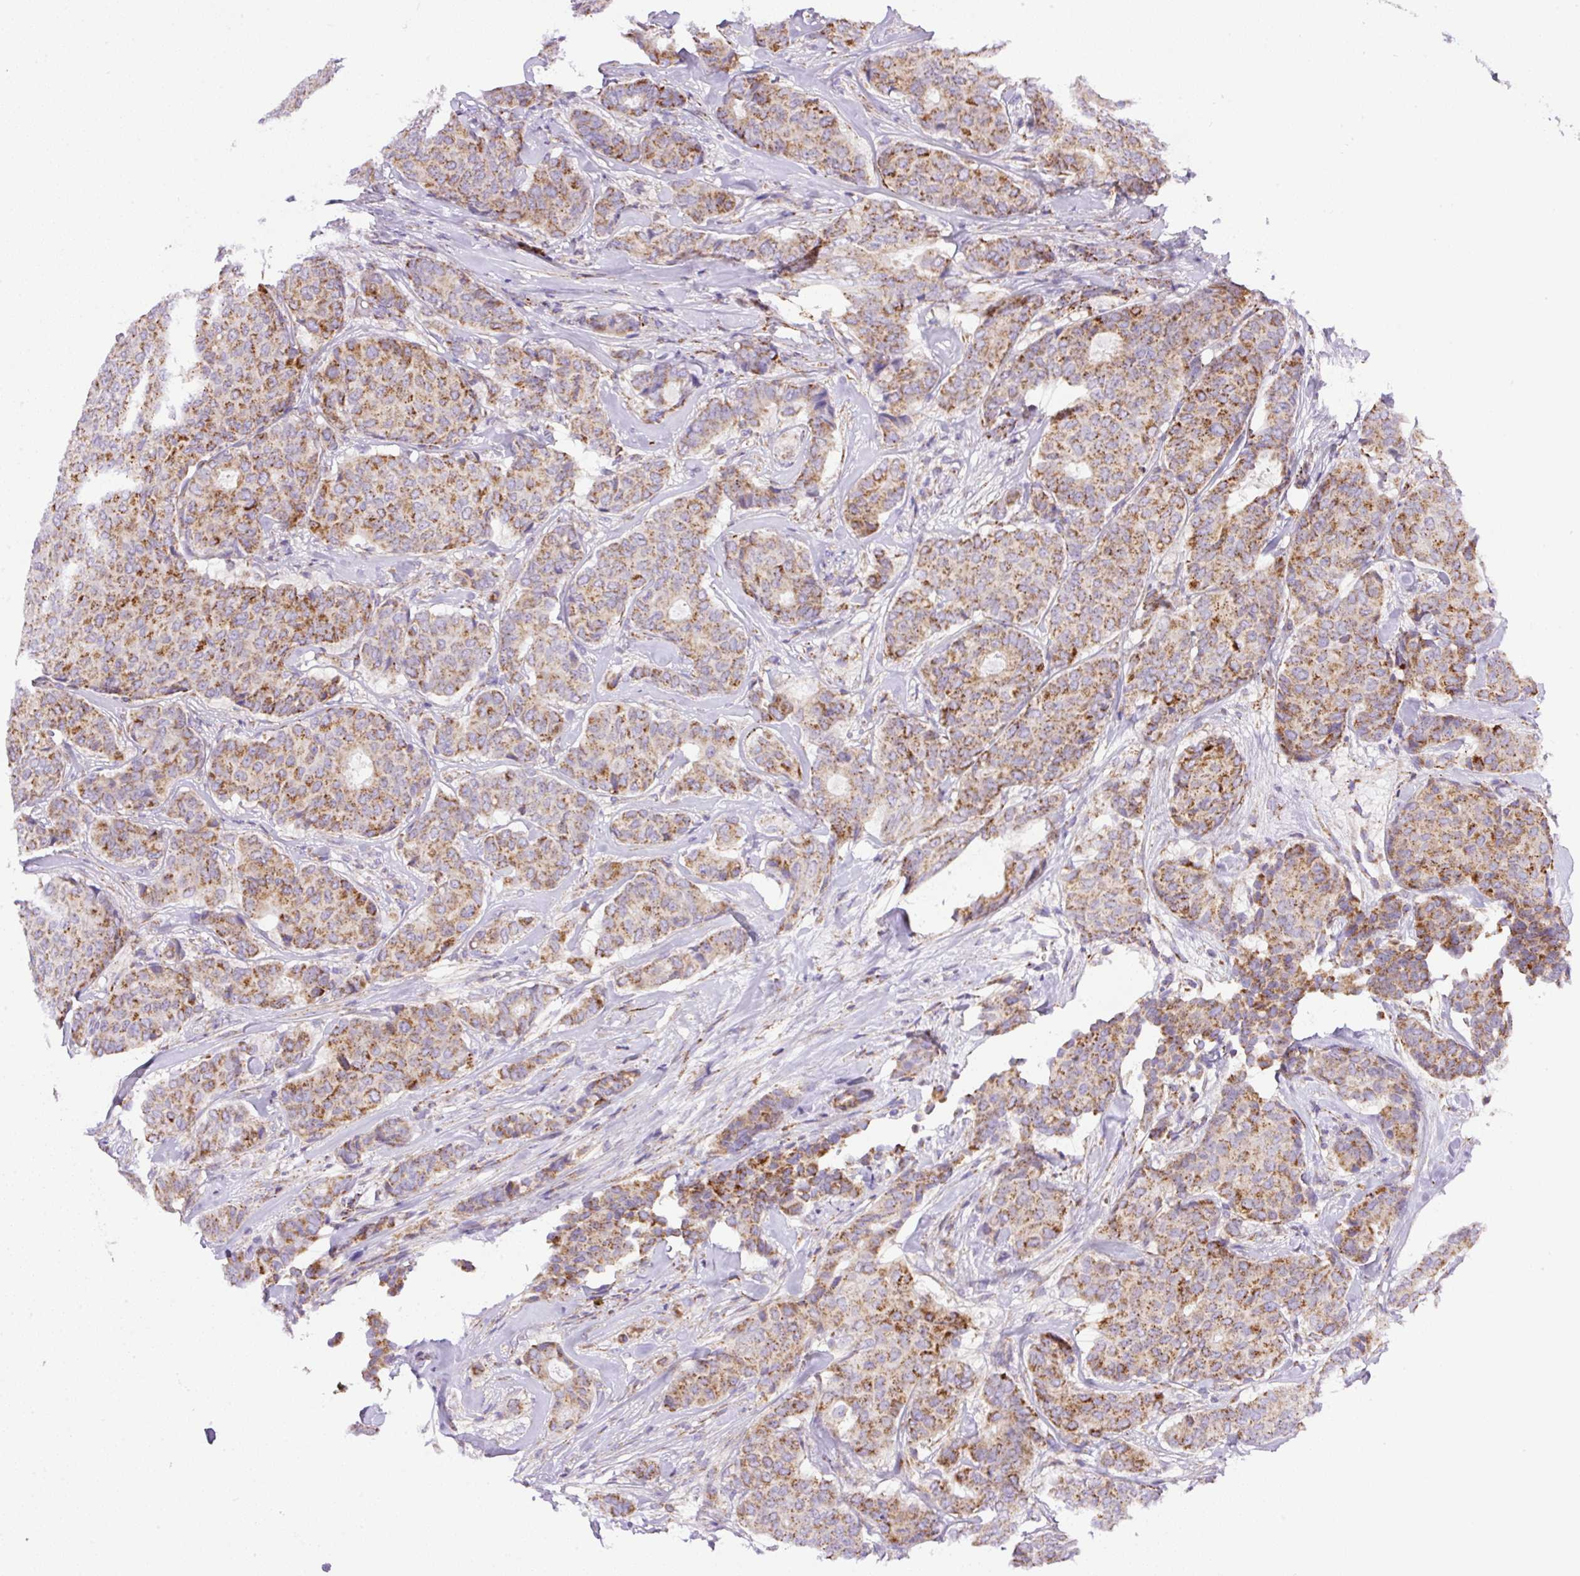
{"staining": {"intensity": "moderate", "quantity": ">75%", "location": "cytoplasmic/membranous"}, "tissue": "breast cancer", "cell_type": "Tumor cells", "image_type": "cancer", "snomed": [{"axis": "morphology", "description": "Duct carcinoma"}, {"axis": "topography", "description": "Breast"}], "caption": "IHC (DAB (3,3'-diaminobenzidine)) staining of breast cancer (invasive ductal carcinoma) shows moderate cytoplasmic/membranous protein staining in about >75% of tumor cells.", "gene": "NF1", "patient": {"sex": "female", "age": 75}}